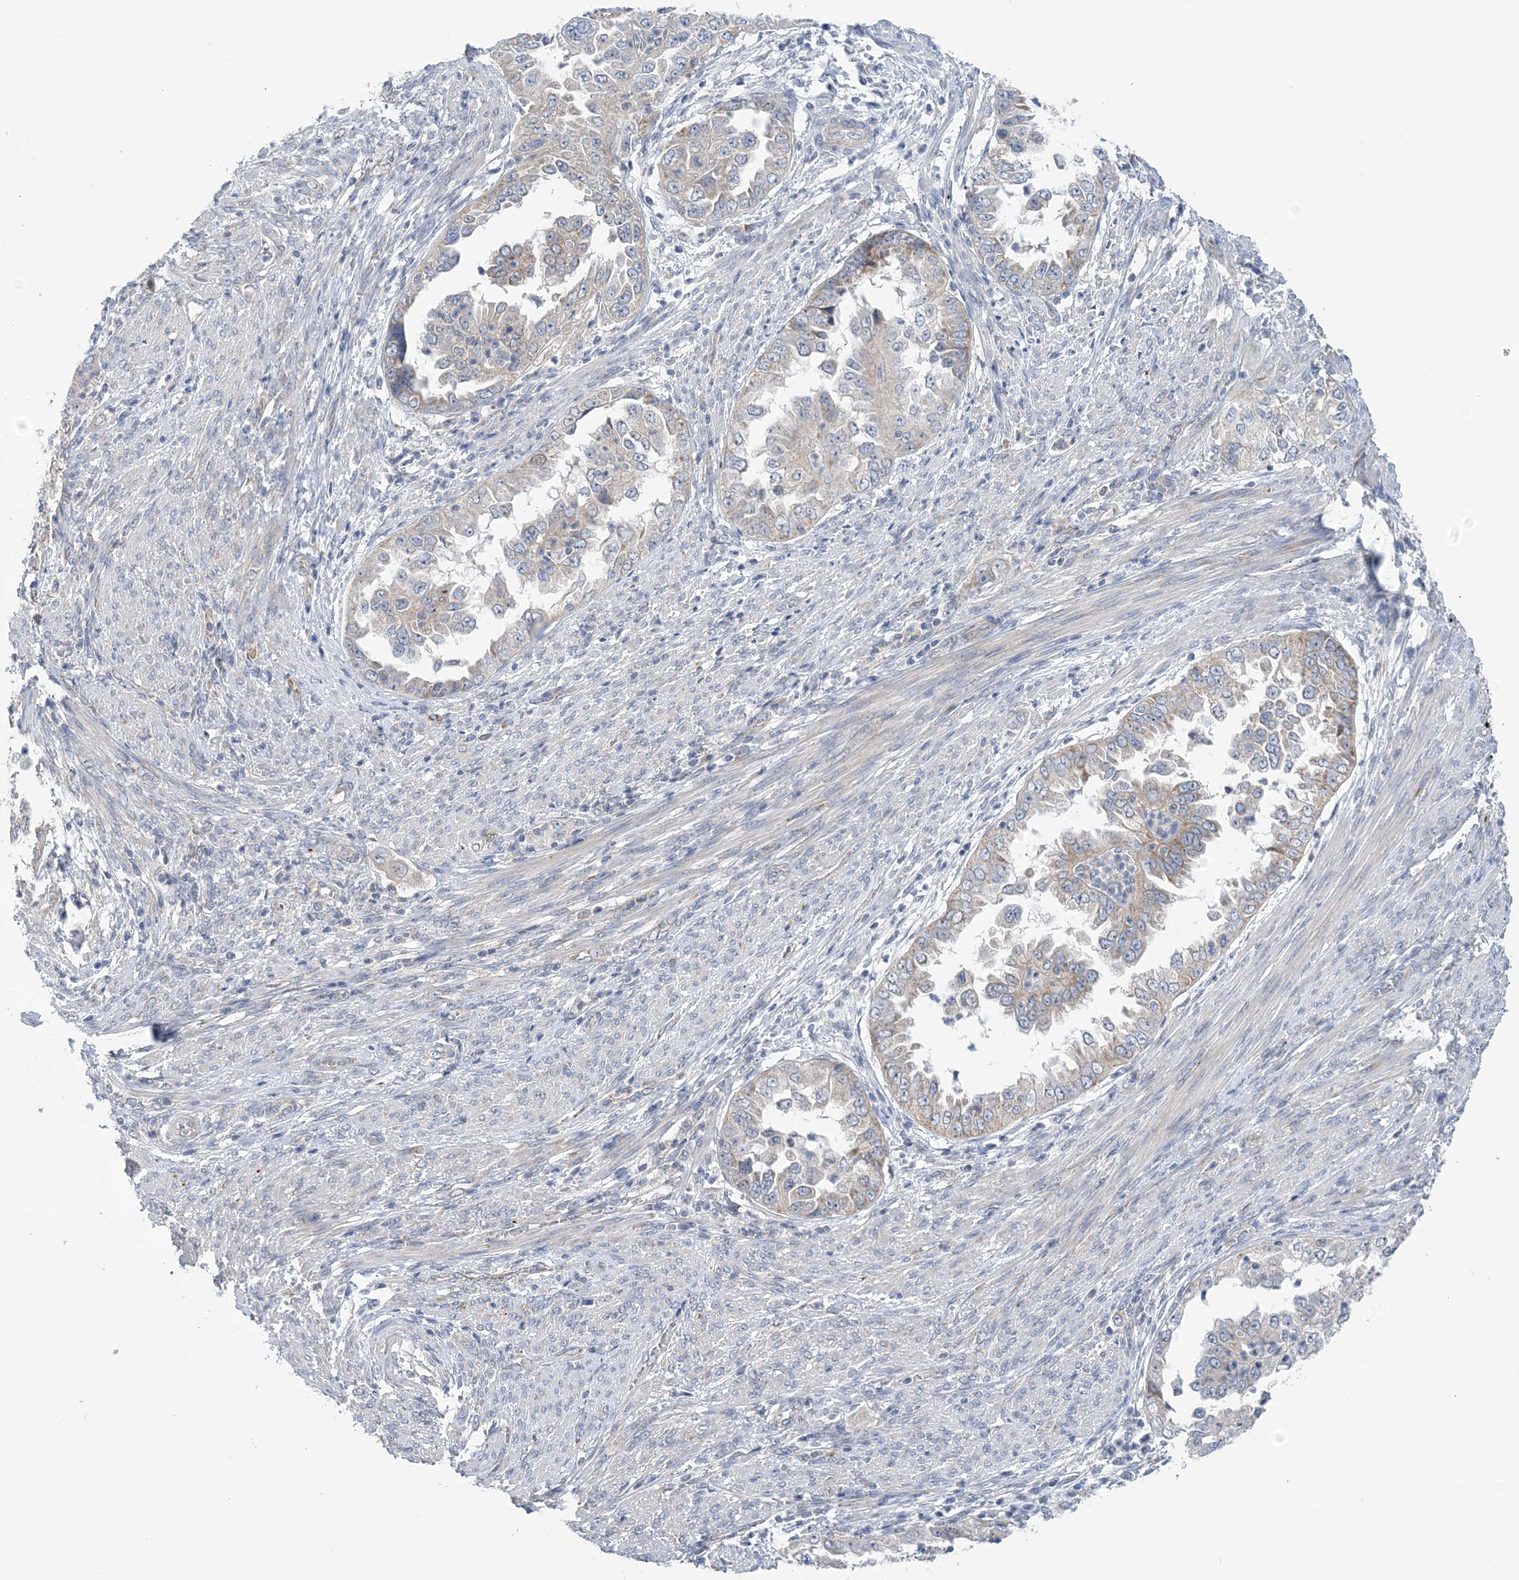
{"staining": {"intensity": "weak", "quantity": "<25%", "location": "cytoplasmic/membranous"}, "tissue": "endometrial cancer", "cell_type": "Tumor cells", "image_type": "cancer", "snomed": [{"axis": "morphology", "description": "Adenocarcinoma, NOS"}, {"axis": "topography", "description": "Endometrium"}], "caption": "DAB (3,3'-diaminobenzidine) immunohistochemical staining of endometrial cancer (adenocarcinoma) displays no significant positivity in tumor cells.", "gene": "COPE", "patient": {"sex": "female", "age": 85}}